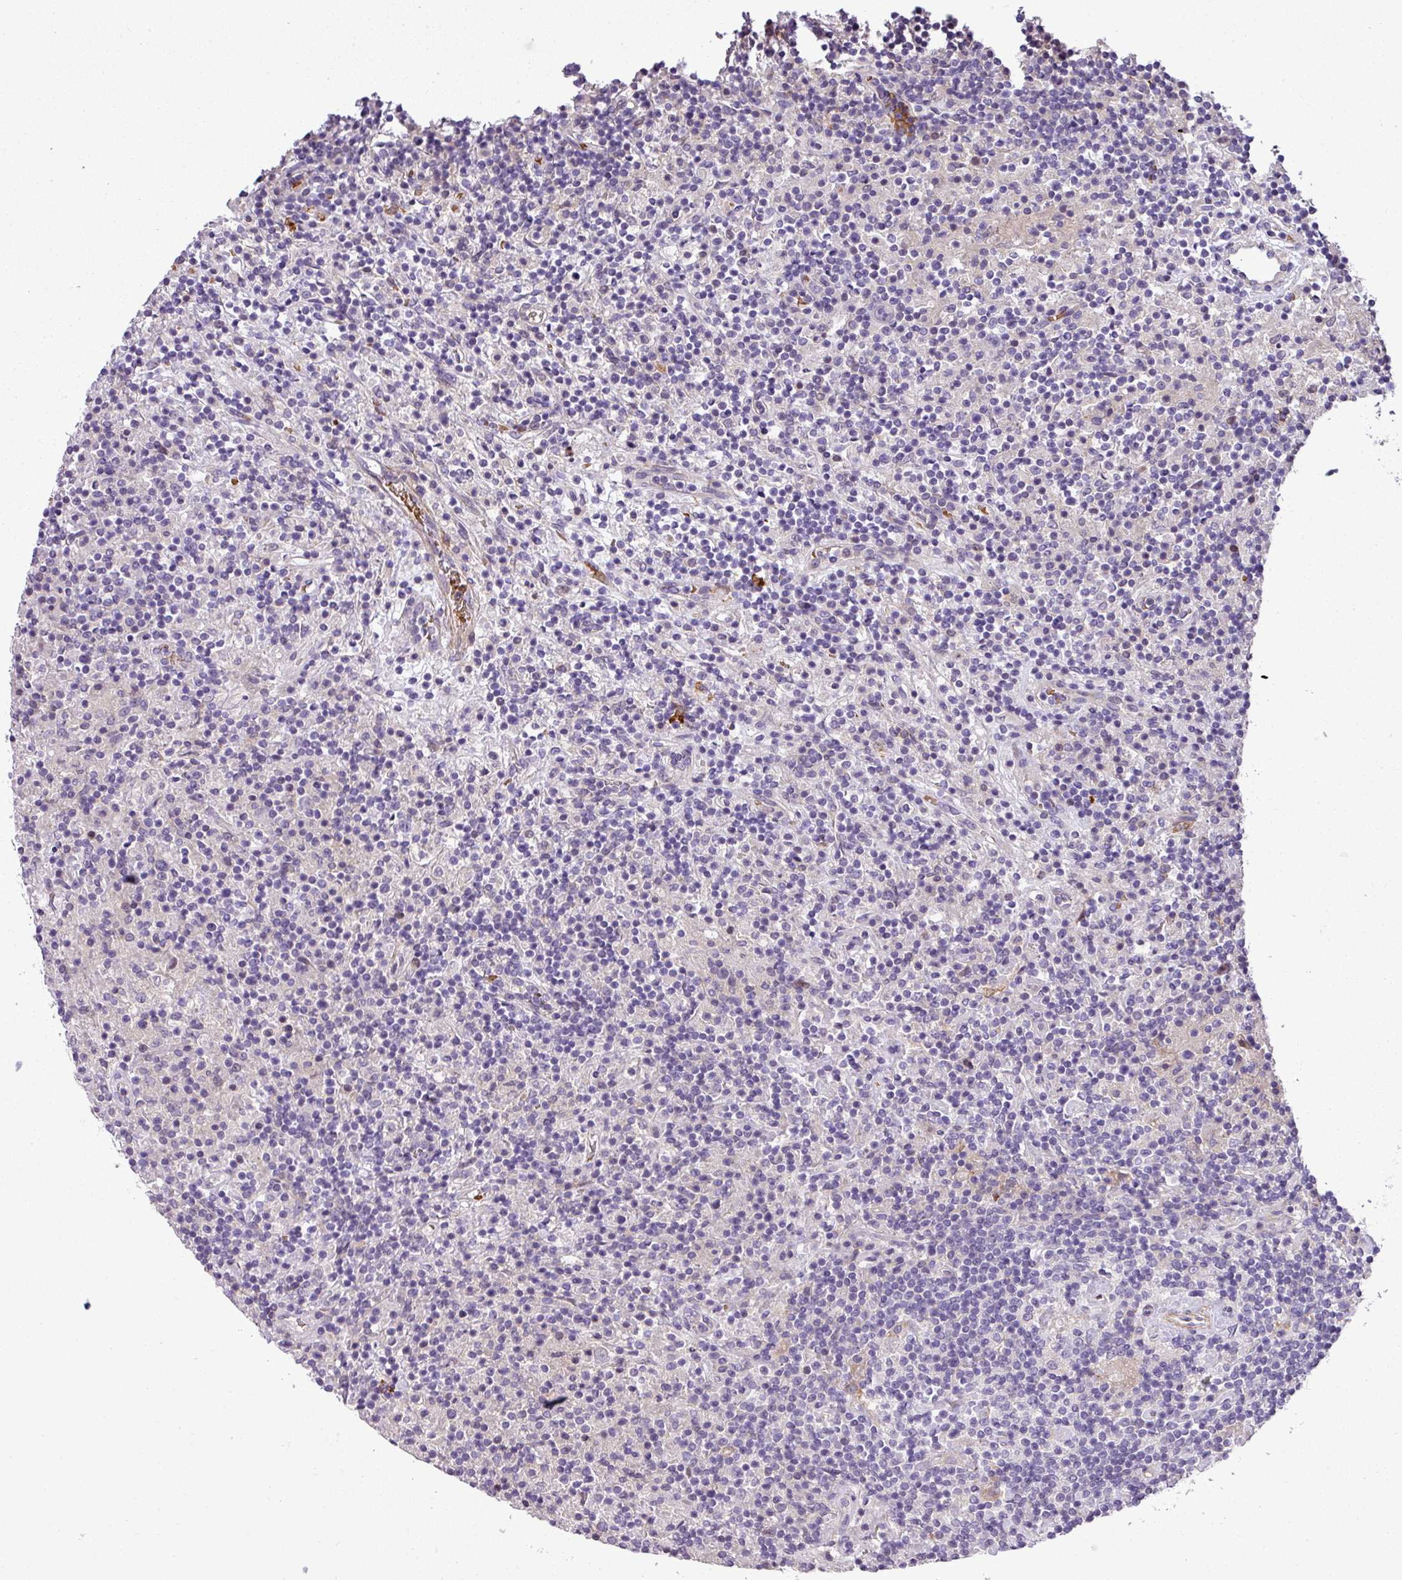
{"staining": {"intensity": "negative", "quantity": "none", "location": "none"}, "tissue": "lymphoma", "cell_type": "Tumor cells", "image_type": "cancer", "snomed": [{"axis": "morphology", "description": "Hodgkin's disease, NOS"}, {"axis": "topography", "description": "Lymph node"}], "caption": "A histopathology image of lymphoma stained for a protein shows no brown staining in tumor cells.", "gene": "NBEAL2", "patient": {"sex": "male", "age": 70}}